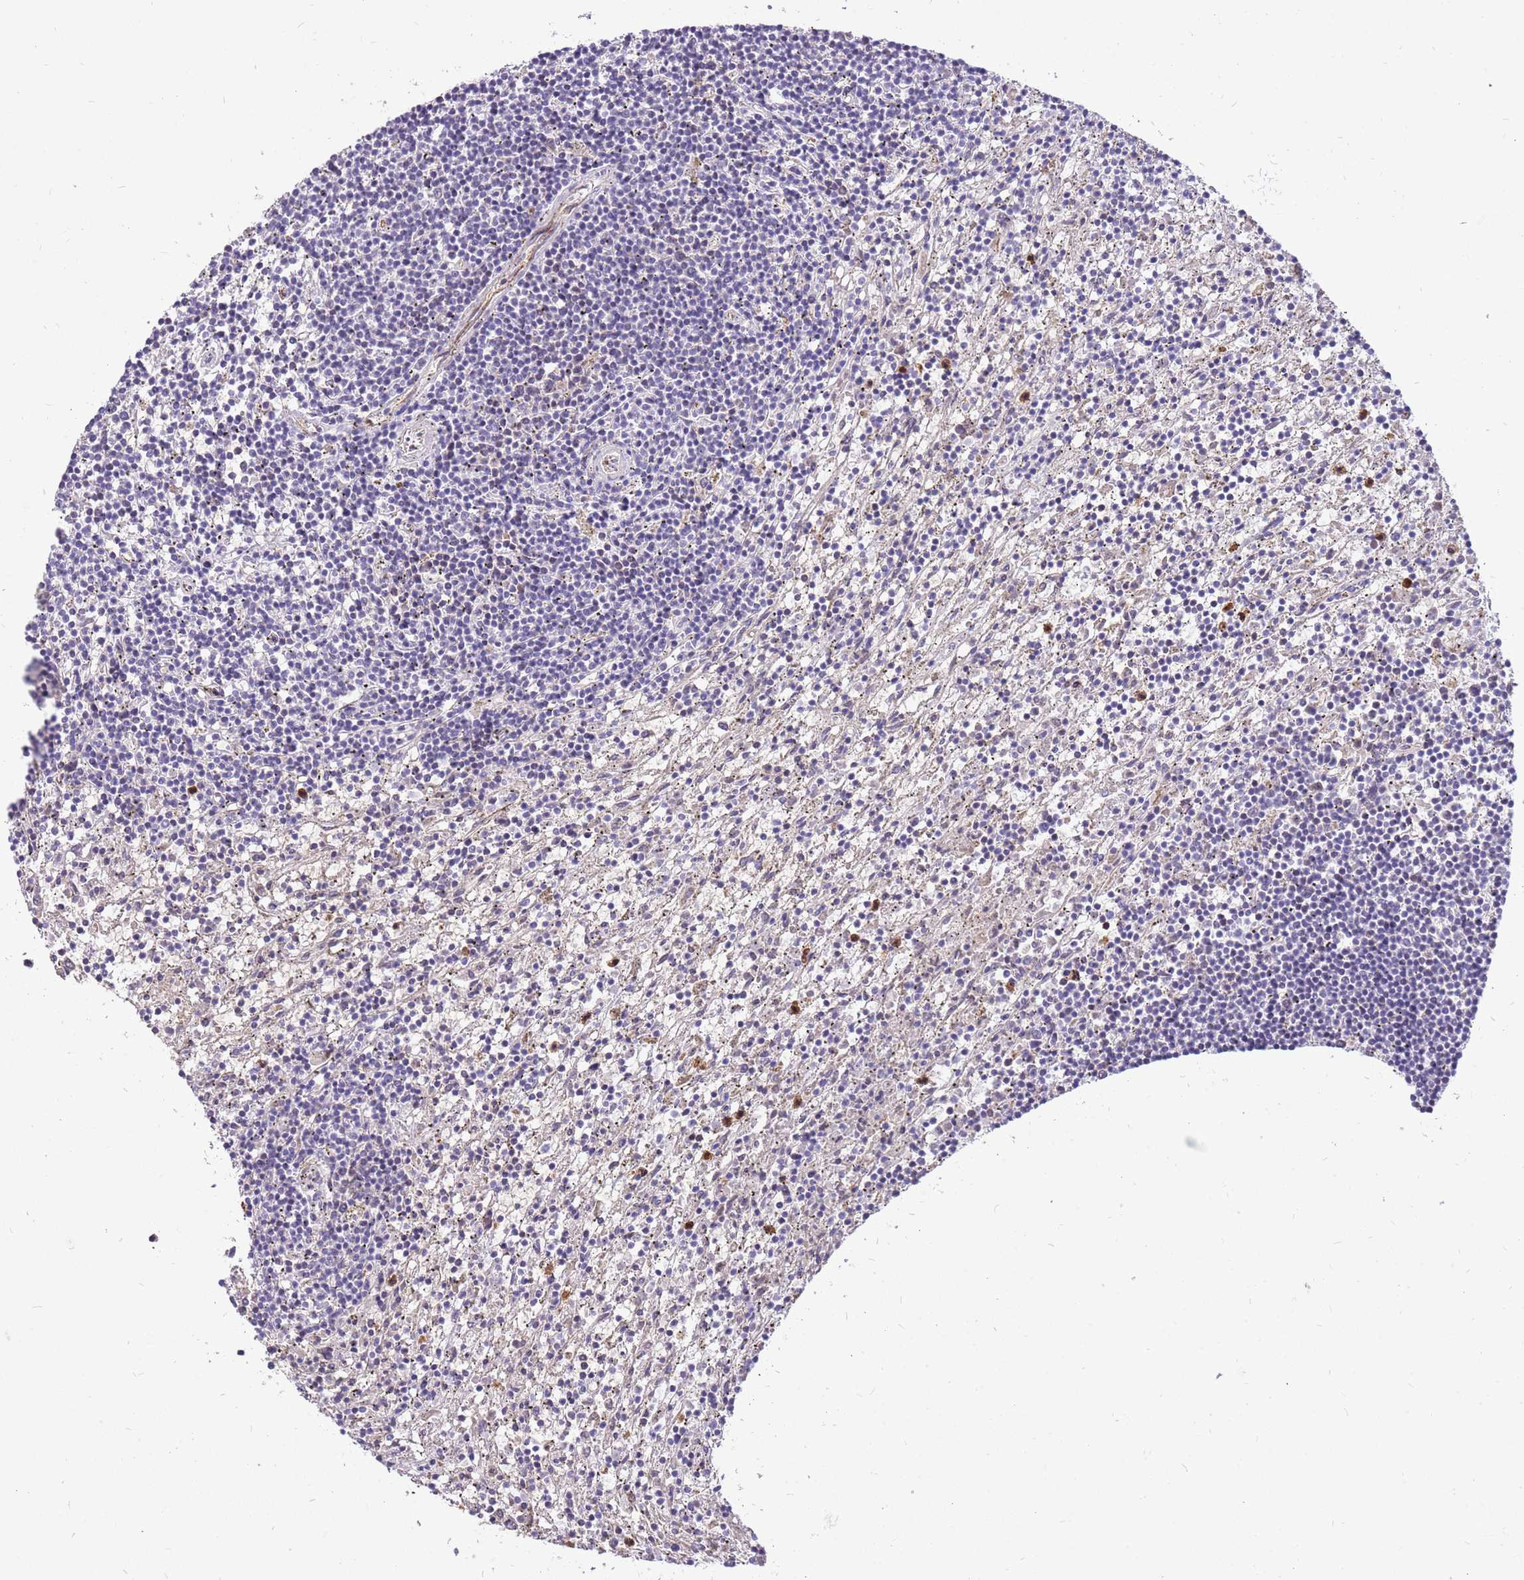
{"staining": {"intensity": "negative", "quantity": "none", "location": "none"}, "tissue": "lymphoma", "cell_type": "Tumor cells", "image_type": "cancer", "snomed": [{"axis": "morphology", "description": "Malignant lymphoma, non-Hodgkin's type, Low grade"}, {"axis": "topography", "description": "Spleen"}], "caption": "The histopathology image exhibits no significant expression in tumor cells of low-grade malignant lymphoma, non-Hodgkin's type.", "gene": "PCNX1", "patient": {"sex": "male", "age": 76}}